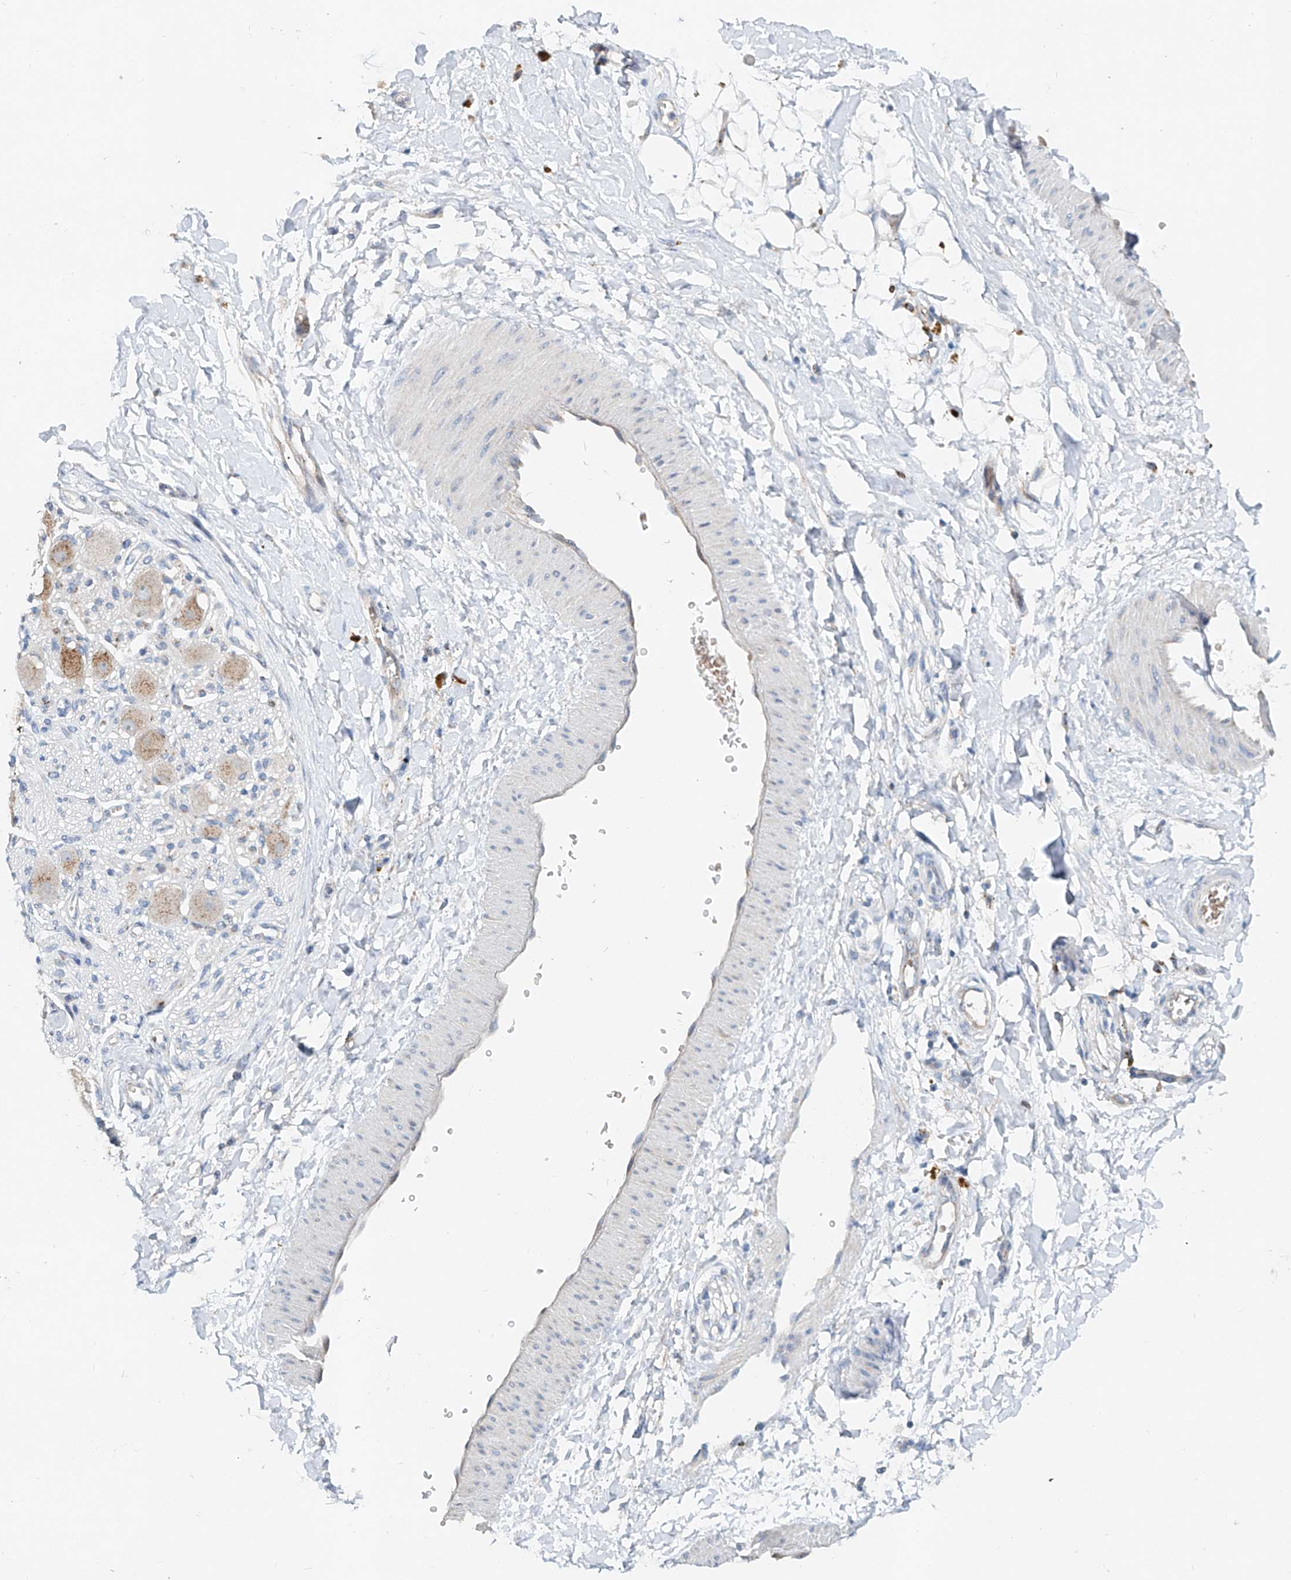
{"staining": {"intensity": "negative", "quantity": "none", "location": "none"}, "tissue": "adipose tissue", "cell_type": "Adipocytes", "image_type": "normal", "snomed": [{"axis": "morphology", "description": "Normal tissue, NOS"}, {"axis": "topography", "description": "Kidney"}, {"axis": "topography", "description": "Peripheral nerve tissue"}], "caption": "Immunohistochemistry micrograph of normal adipose tissue: human adipose tissue stained with DAB exhibits no significant protein positivity in adipocytes. (Stains: DAB IHC with hematoxylin counter stain, Microscopy: brightfield microscopy at high magnification).", "gene": "TRIM47", "patient": {"sex": "male", "age": 7}}